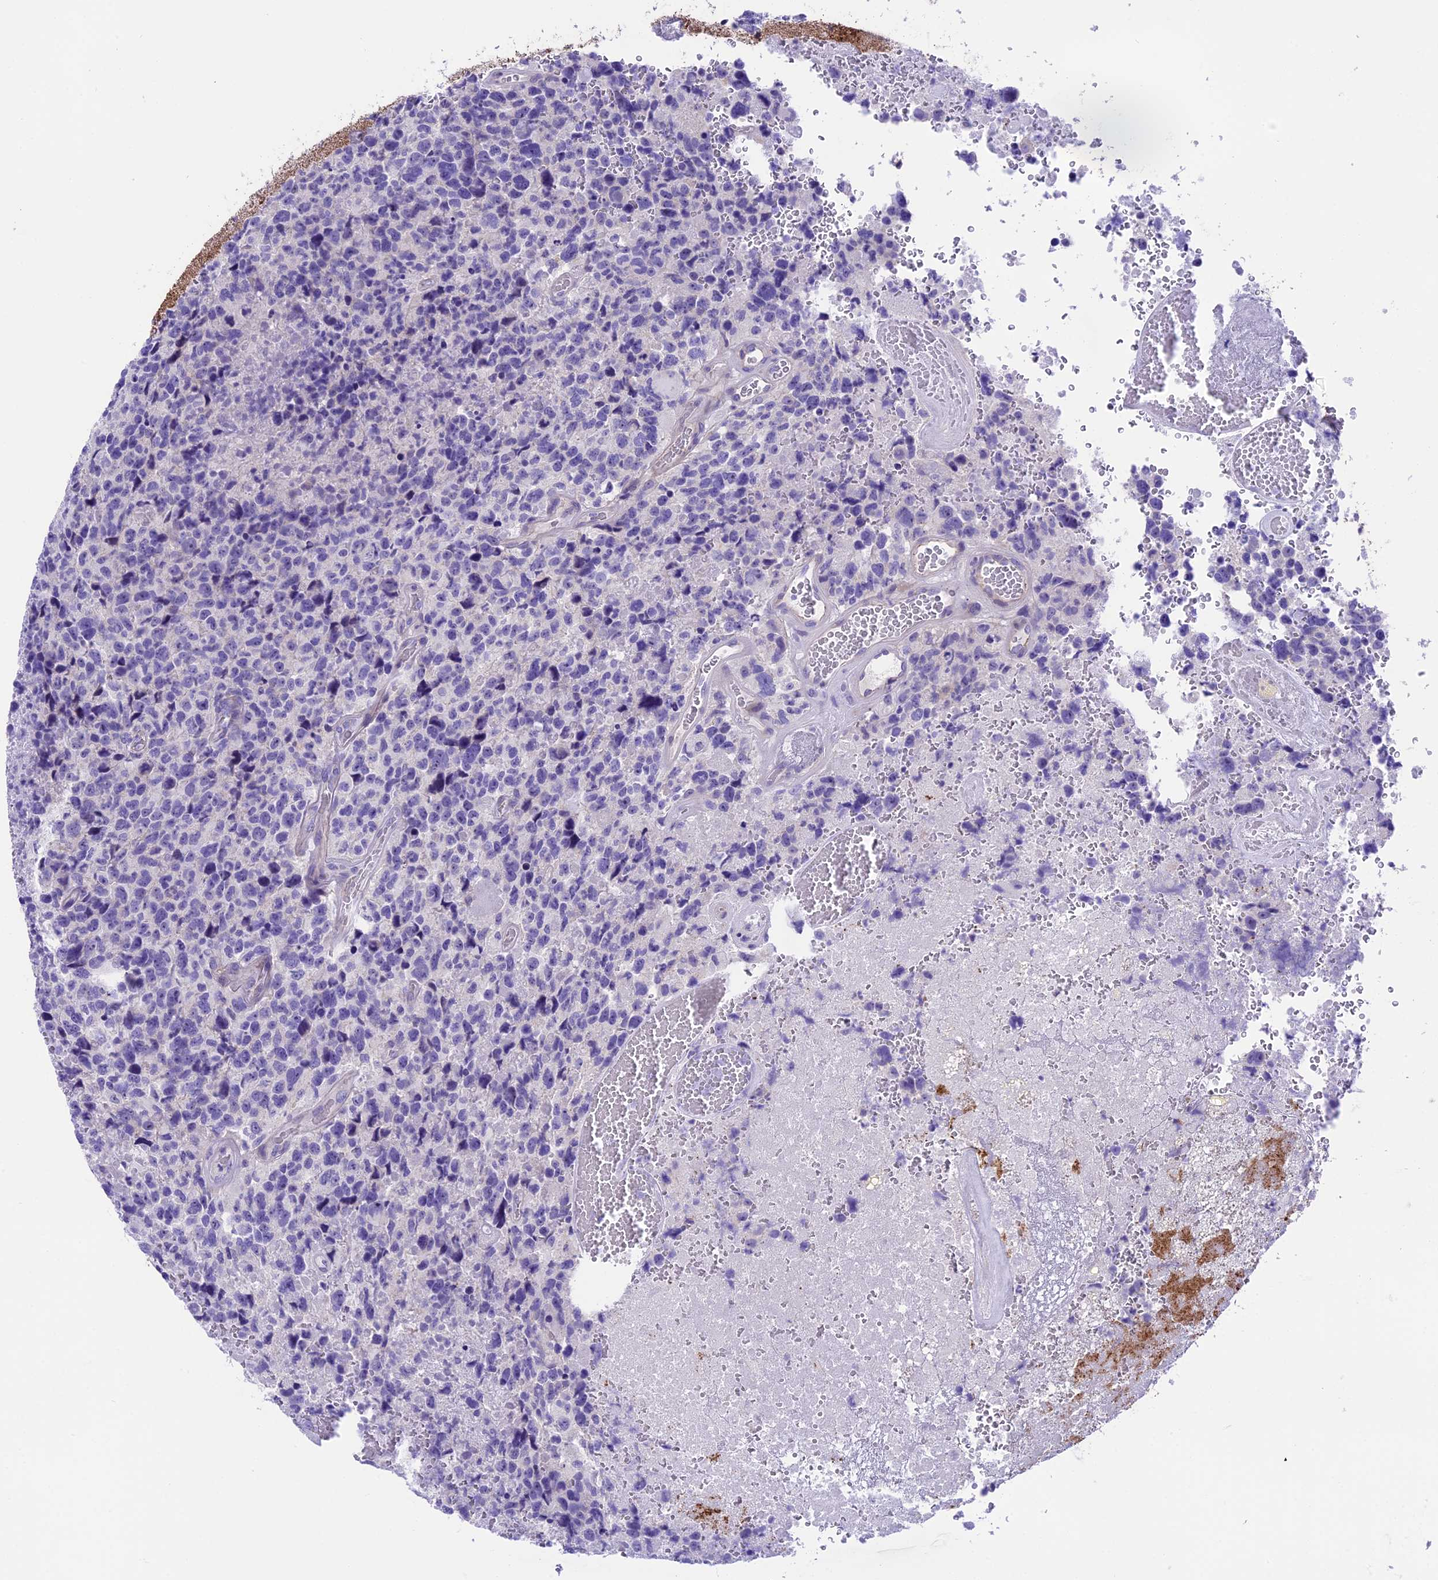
{"staining": {"intensity": "negative", "quantity": "none", "location": "none"}, "tissue": "glioma", "cell_type": "Tumor cells", "image_type": "cancer", "snomed": [{"axis": "morphology", "description": "Glioma, malignant, High grade"}, {"axis": "topography", "description": "Brain"}], "caption": "IHC image of malignant glioma (high-grade) stained for a protein (brown), which demonstrates no staining in tumor cells.", "gene": "PRR15", "patient": {"sex": "male", "age": 69}}